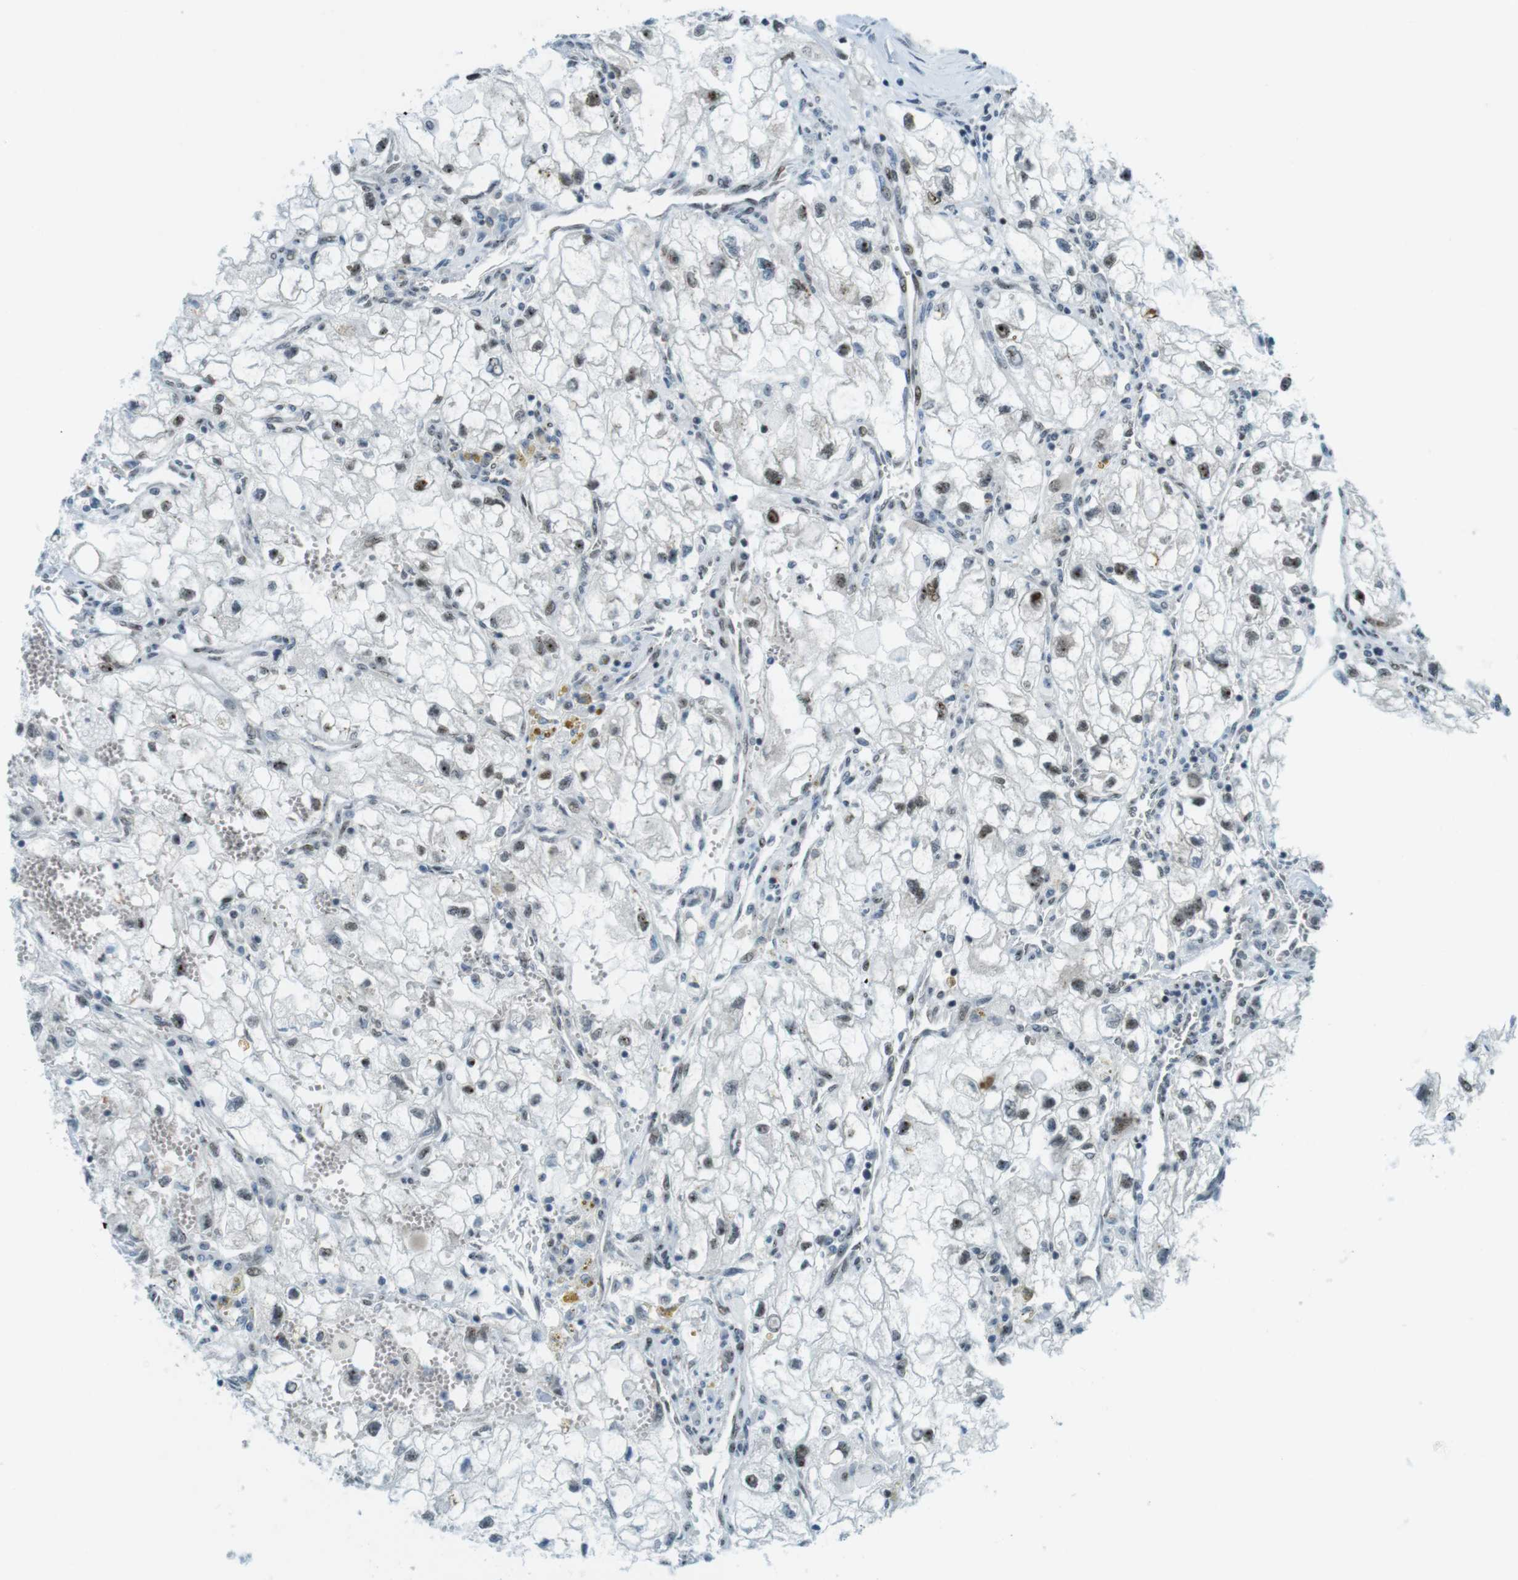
{"staining": {"intensity": "moderate", "quantity": ">75%", "location": "nuclear"}, "tissue": "renal cancer", "cell_type": "Tumor cells", "image_type": "cancer", "snomed": [{"axis": "morphology", "description": "Adenocarcinoma, NOS"}, {"axis": "topography", "description": "Kidney"}], "caption": "A micrograph of human renal adenocarcinoma stained for a protein demonstrates moderate nuclear brown staining in tumor cells.", "gene": "UBB", "patient": {"sex": "female", "age": 70}}